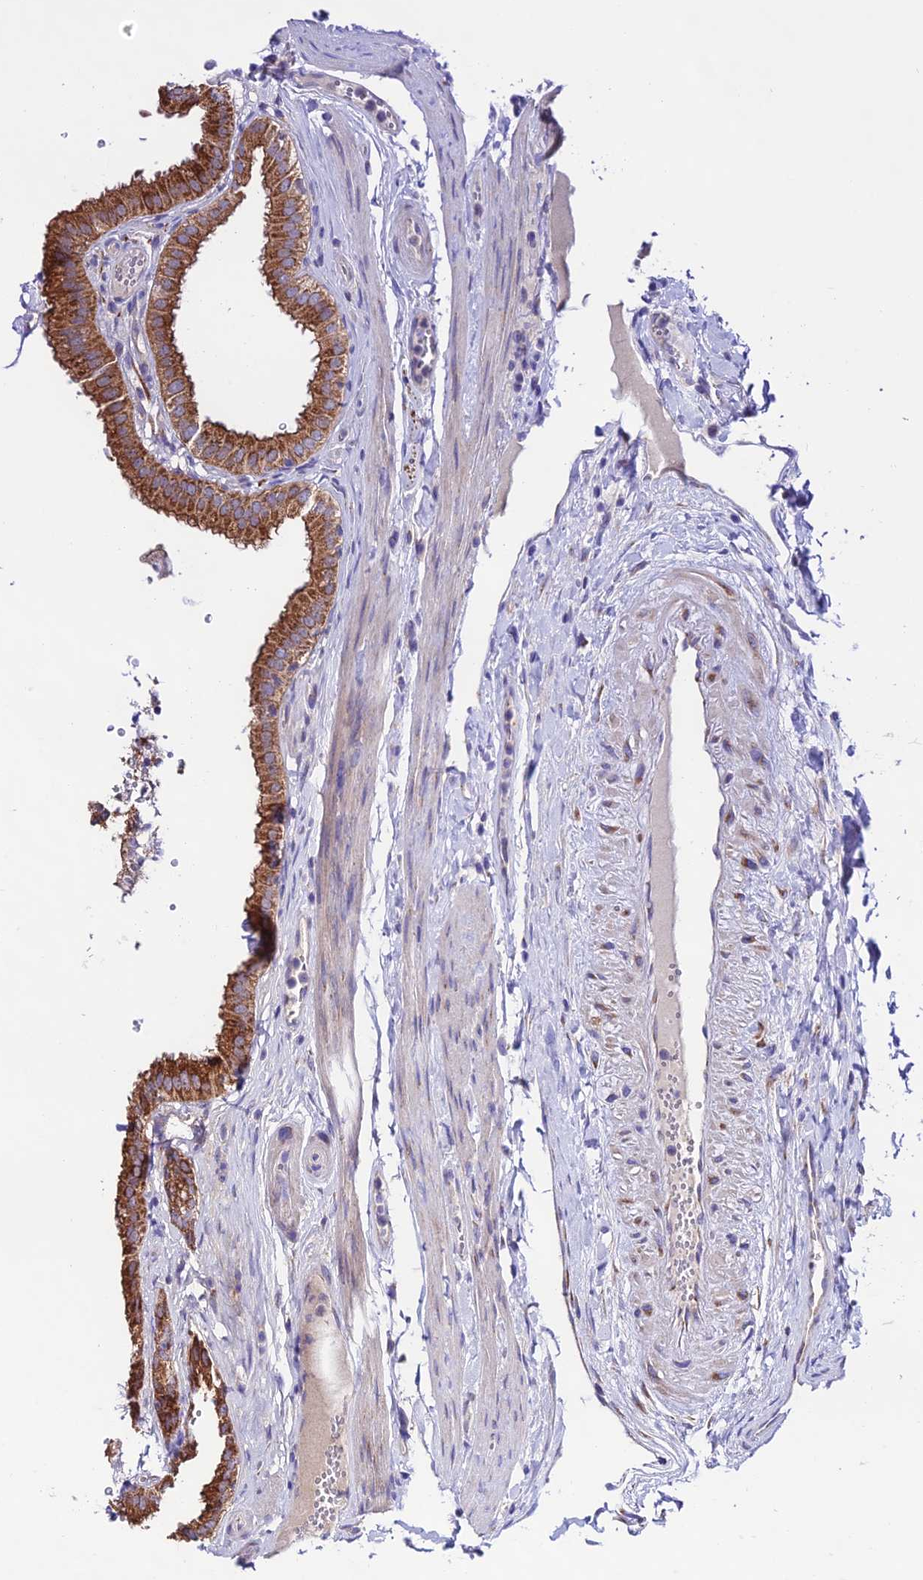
{"staining": {"intensity": "strong", "quantity": ">75%", "location": "cytoplasmic/membranous"}, "tissue": "gallbladder", "cell_type": "Glandular cells", "image_type": "normal", "snomed": [{"axis": "morphology", "description": "Normal tissue, NOS"}, {"axis": "topography", "description": "Gallbladder"}], "caption": "Brown immunohistochemical staining in unremarkable gallbladder displays strong cytoplasmic/membranous positivity in about >75% of glandular cells.", "gene": "LACTB2", "patient": {"sex": "female", "age": 61}}